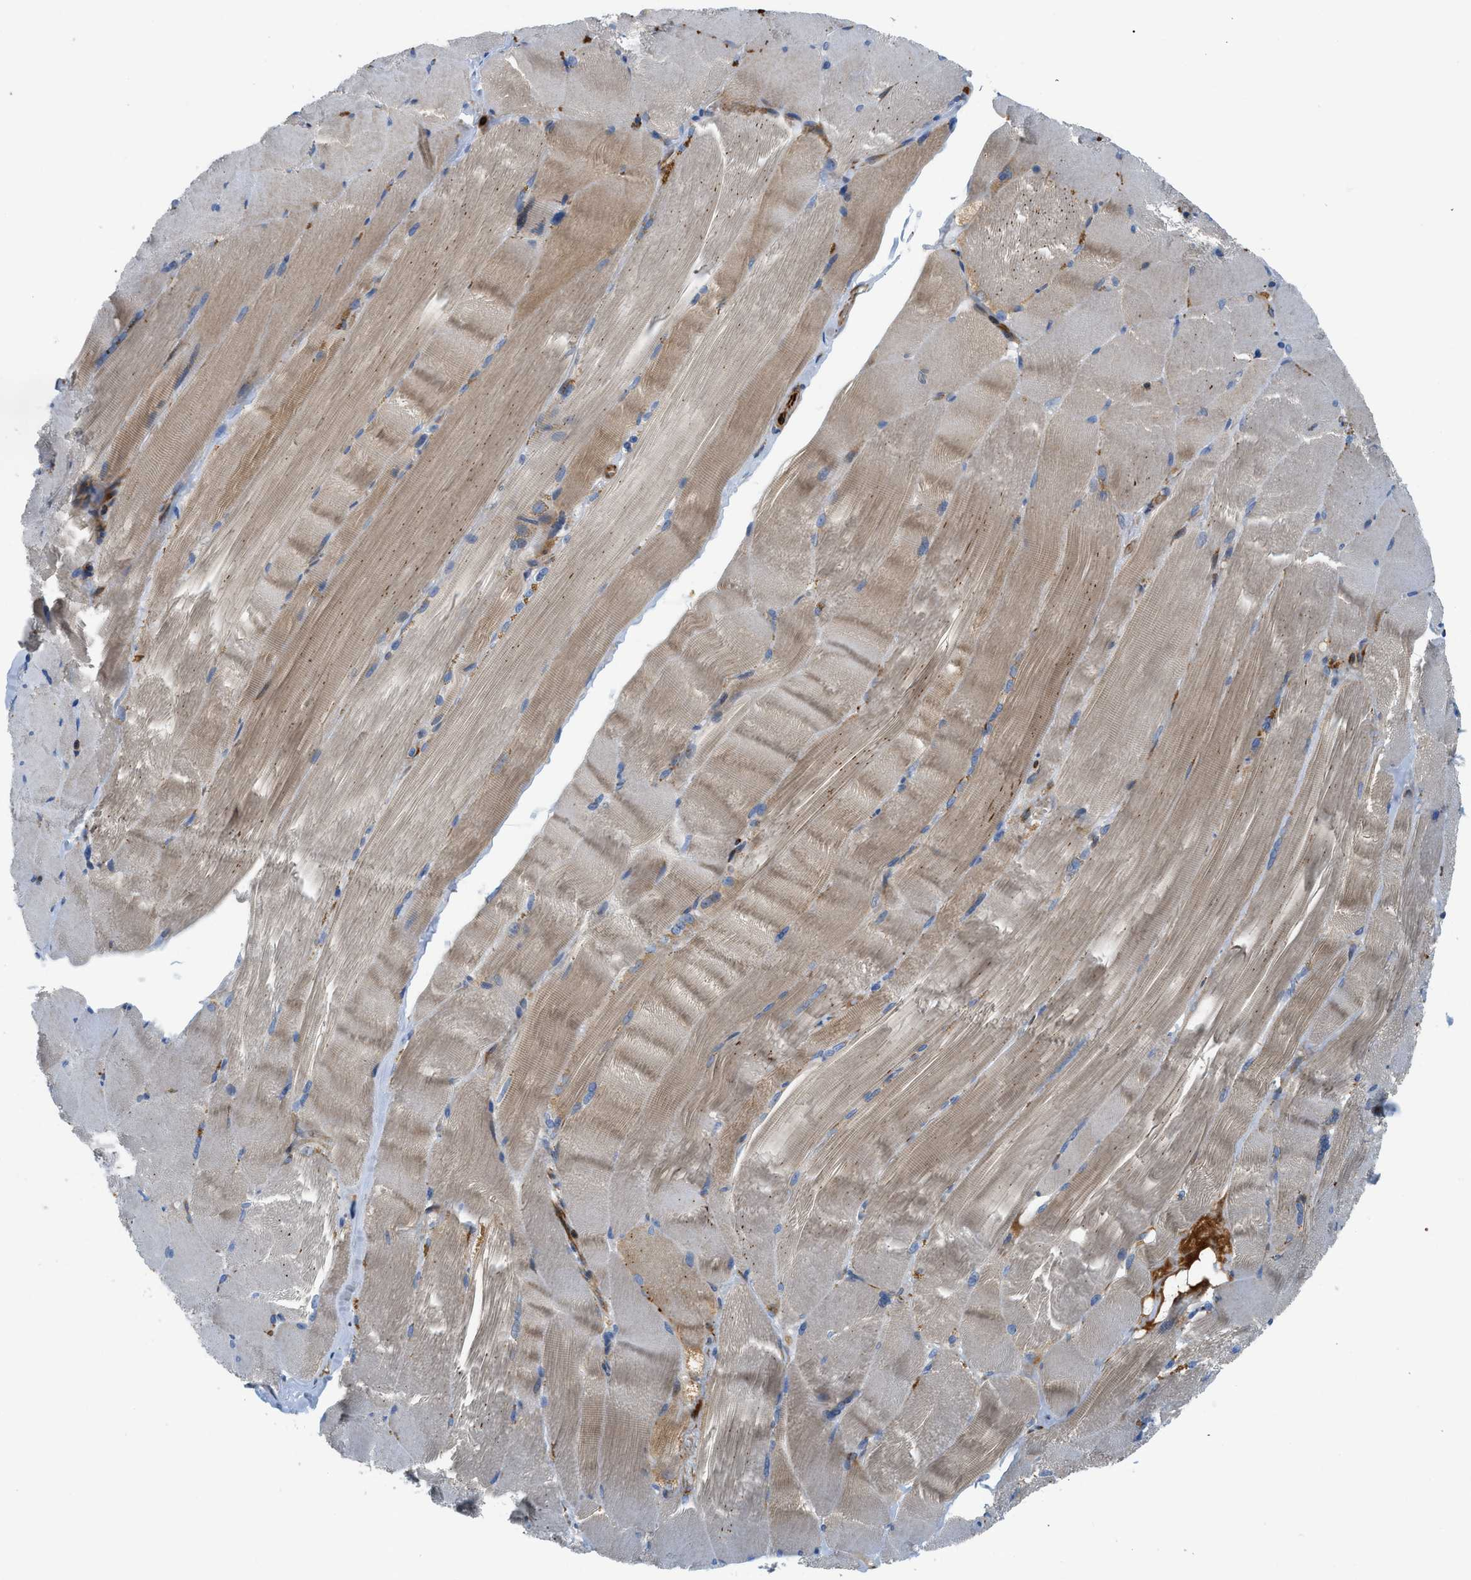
{"staining": {"intensity": "weak", "quantity": "25%-75%", "location": "cytoplasmic/membranous"}, "tissue": "skeletal muscle", "cell_type": "Myocytes", "image_type": "normal", "snomed": [{"axis": "morphology", "description": "Normal tissue, NOS"}, {"axis": "topography", "description": "Skin"}, {"axis": "topography", "description": "Skeletal muscle"}], "caption": "Normal skeletal muscle demonstrates weak cytoplasmic/membranous positivity in approximately 25%-75% of myocytes (Brightfield microscopy of DAB IHC at high magnification)..", "gene": "ZNF831", "patient": {"sex": "male", "age": 83}}